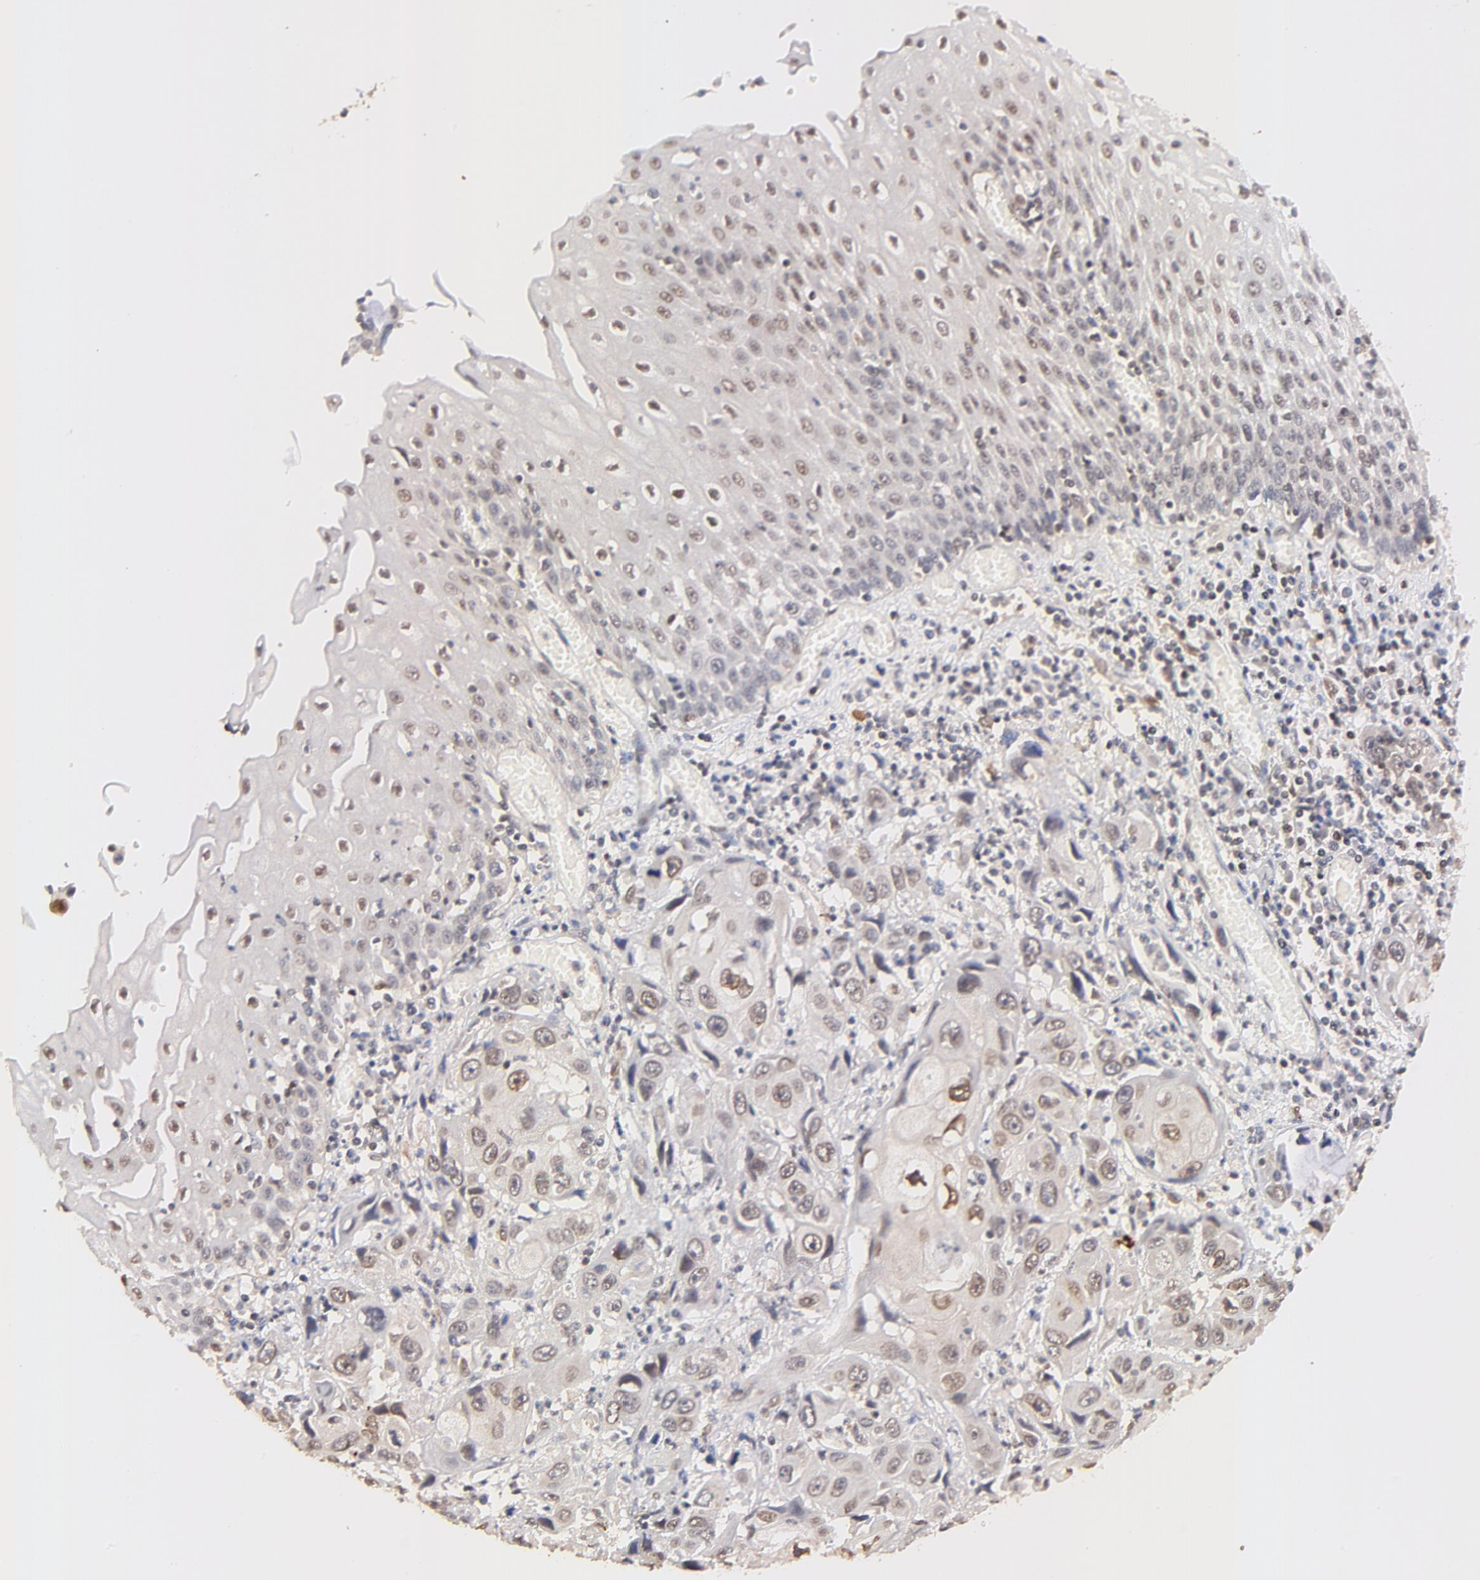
{"staining": {"intensity": "weak", "quantity": "25%-75%", "location": "nuclear"}, "tissue": "esophagus", "cell_type": "Squamous epithelial cells", "image_type": "normal", "snomed": [{"axis": "morphology", "description": "Normal tissue, NOS"}, {"axis": "topography", "description": "Esophagus"}], "caption": "Brown immunohistochemical staining in unremarkable esophagus demonstrates weak nuclear staining in about 25%-75% of squamous epithelial cells.", "gene": "ZFP92", "patient": {"sex": "male", "age": 65}}